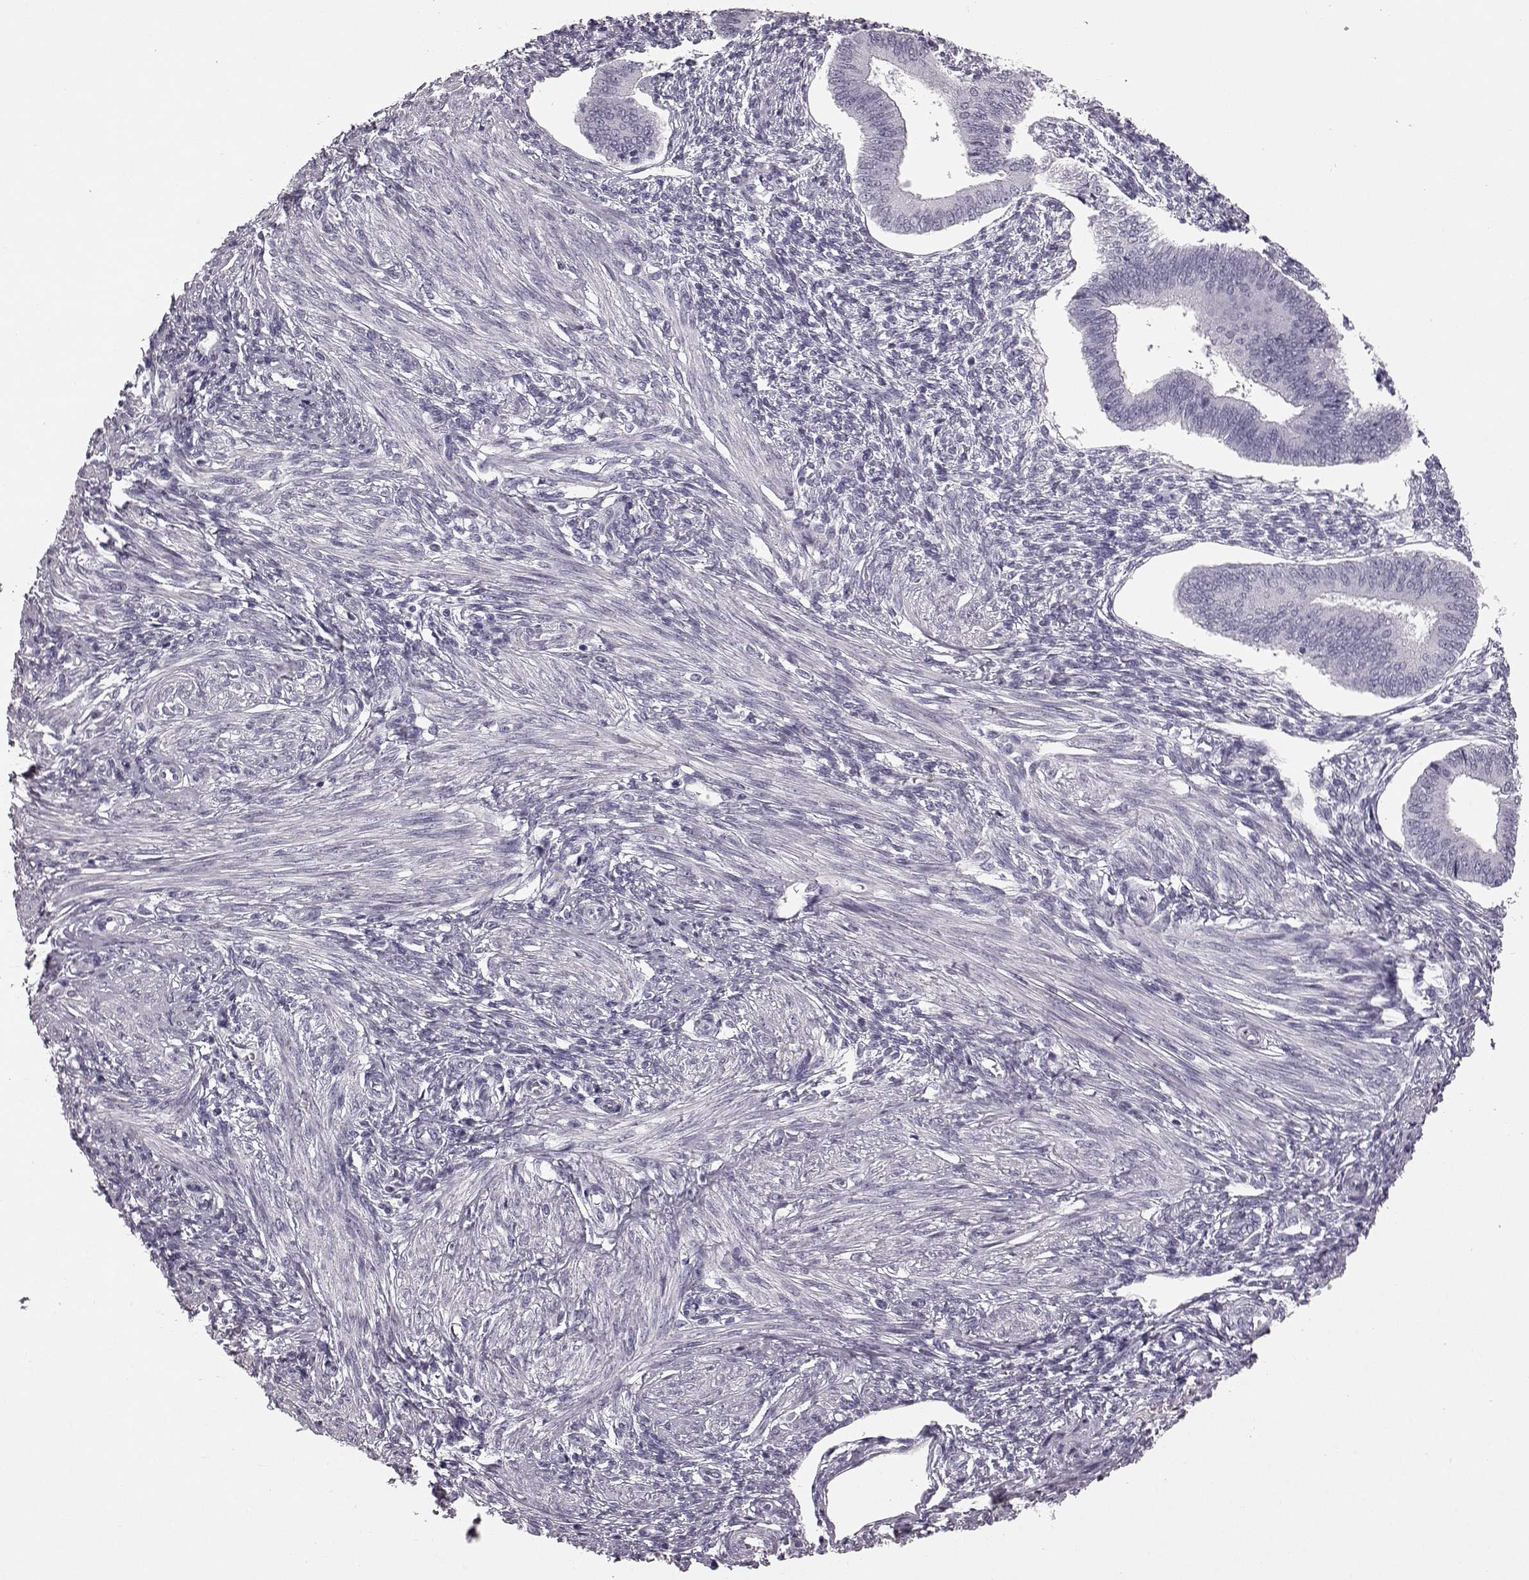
{"staining": {"intensity": "negative", "quantity": "none", "location": "none"}, "tissue": "endometrium", "cell_type": "Cells in endometrial stroma", "image_type": "normal", "snomed": [{"axis": "morphology", "description": "Normal tissue, NOS"}, {"axis": "topography", "description": "Endometrium"}], "caption": "Immunohistochemistry of normal human endometrium reveals no staining in cells in endometrial stroma.", "gene": "AIPL1", "patient": {"sex": "female", "age": 42}}